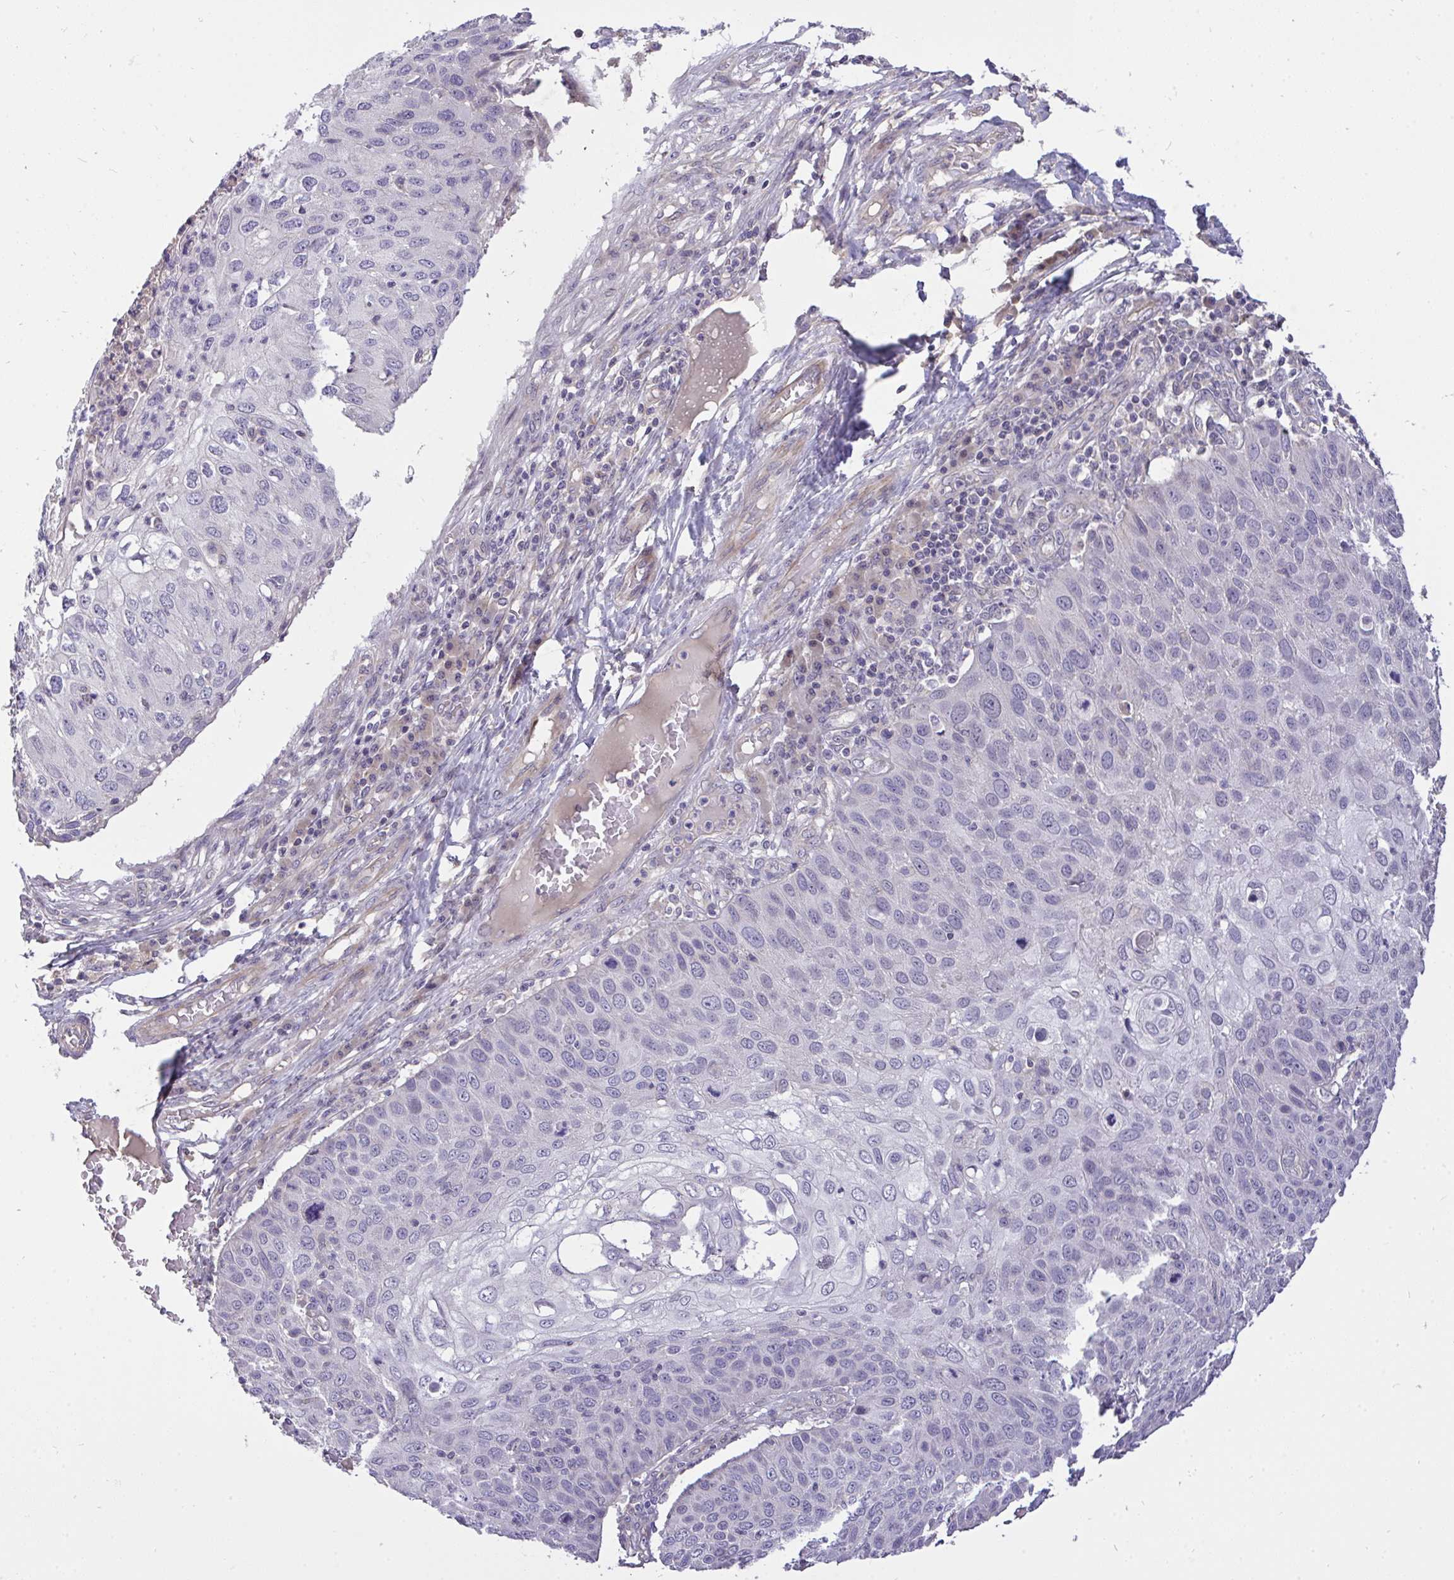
{"staining": {"intensity": "negative", "quantity": "none", "location": "none"}, "tissue": "skin cancer", "cell_type": "Tumor cells", "image_type": "cancer", "snomed": [{"axis": "morphology", "description": "Squamous cell carcinoma, NOS"}, {"axis": "topography", "description": "Skin"}], "caption": "Squamous cell carcinoma (skin) was stained to show a protein in brown. There is no significant staining in tumor cells.", "gene": "C19orf54", "patient": {"sex": "male", "age": 87}}